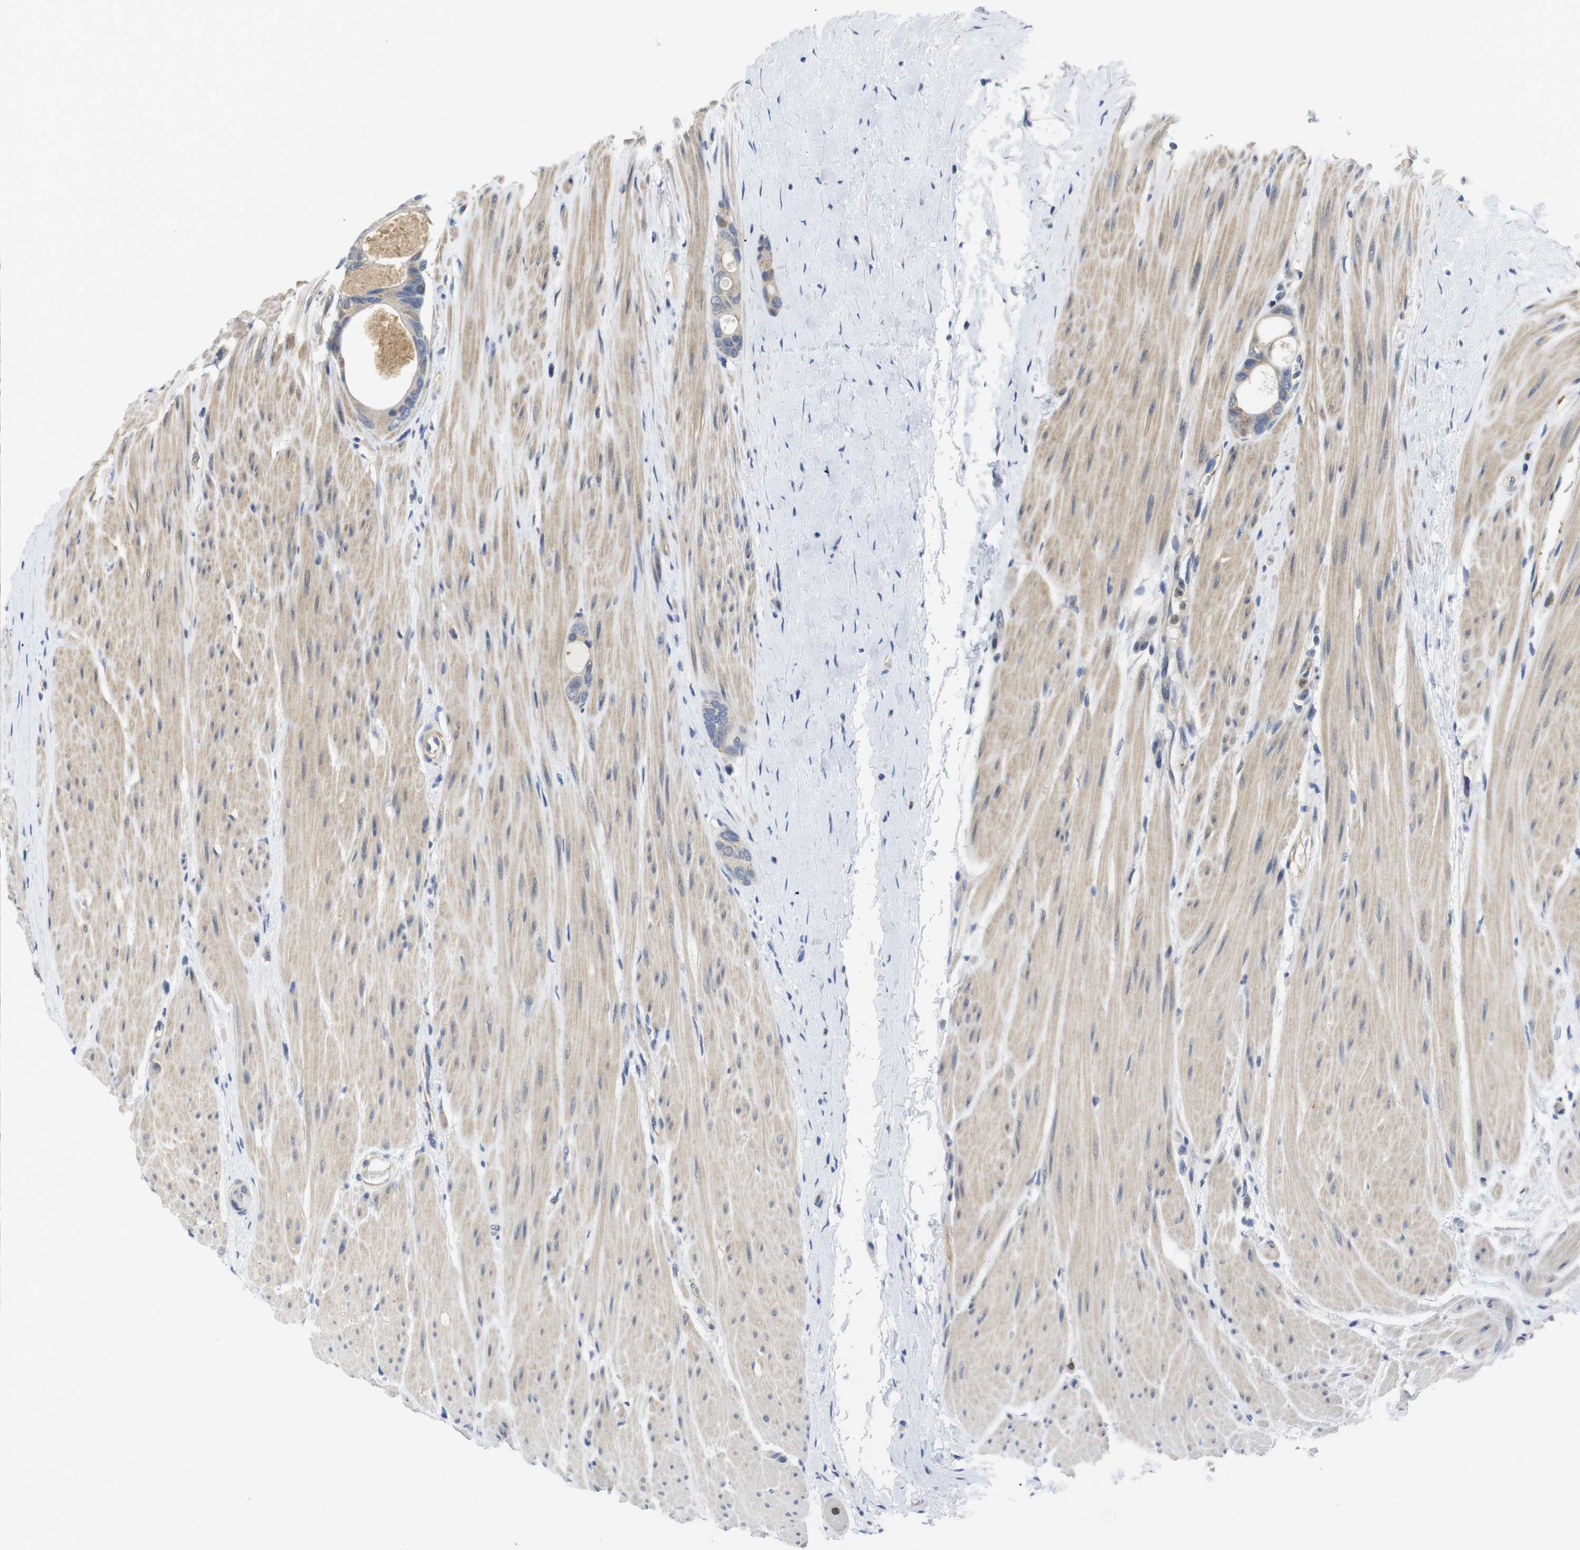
{"staining": {"intensity": "moderate", "quantity": "<25%", "location": "cytoplasmic/membranous"}, "tissue": "colorectal cancer", "cell_type": "Tumor cells", "image_type": "cancer", "snomed": [{"axis": "morphology", "description": "Adenocarcinoma, NOS"}, {"axis": "topography", "description": "Rectum"}], "caption": "Approximately <25% of tumor cells in colorectal adenocarcinoma demonstrate moderate cytoplasmic/membranous protein expression as visualized by brown immunohistochemical staining.", "gene": "FNTA", "patient": {"sex": "male", "age": 51}}